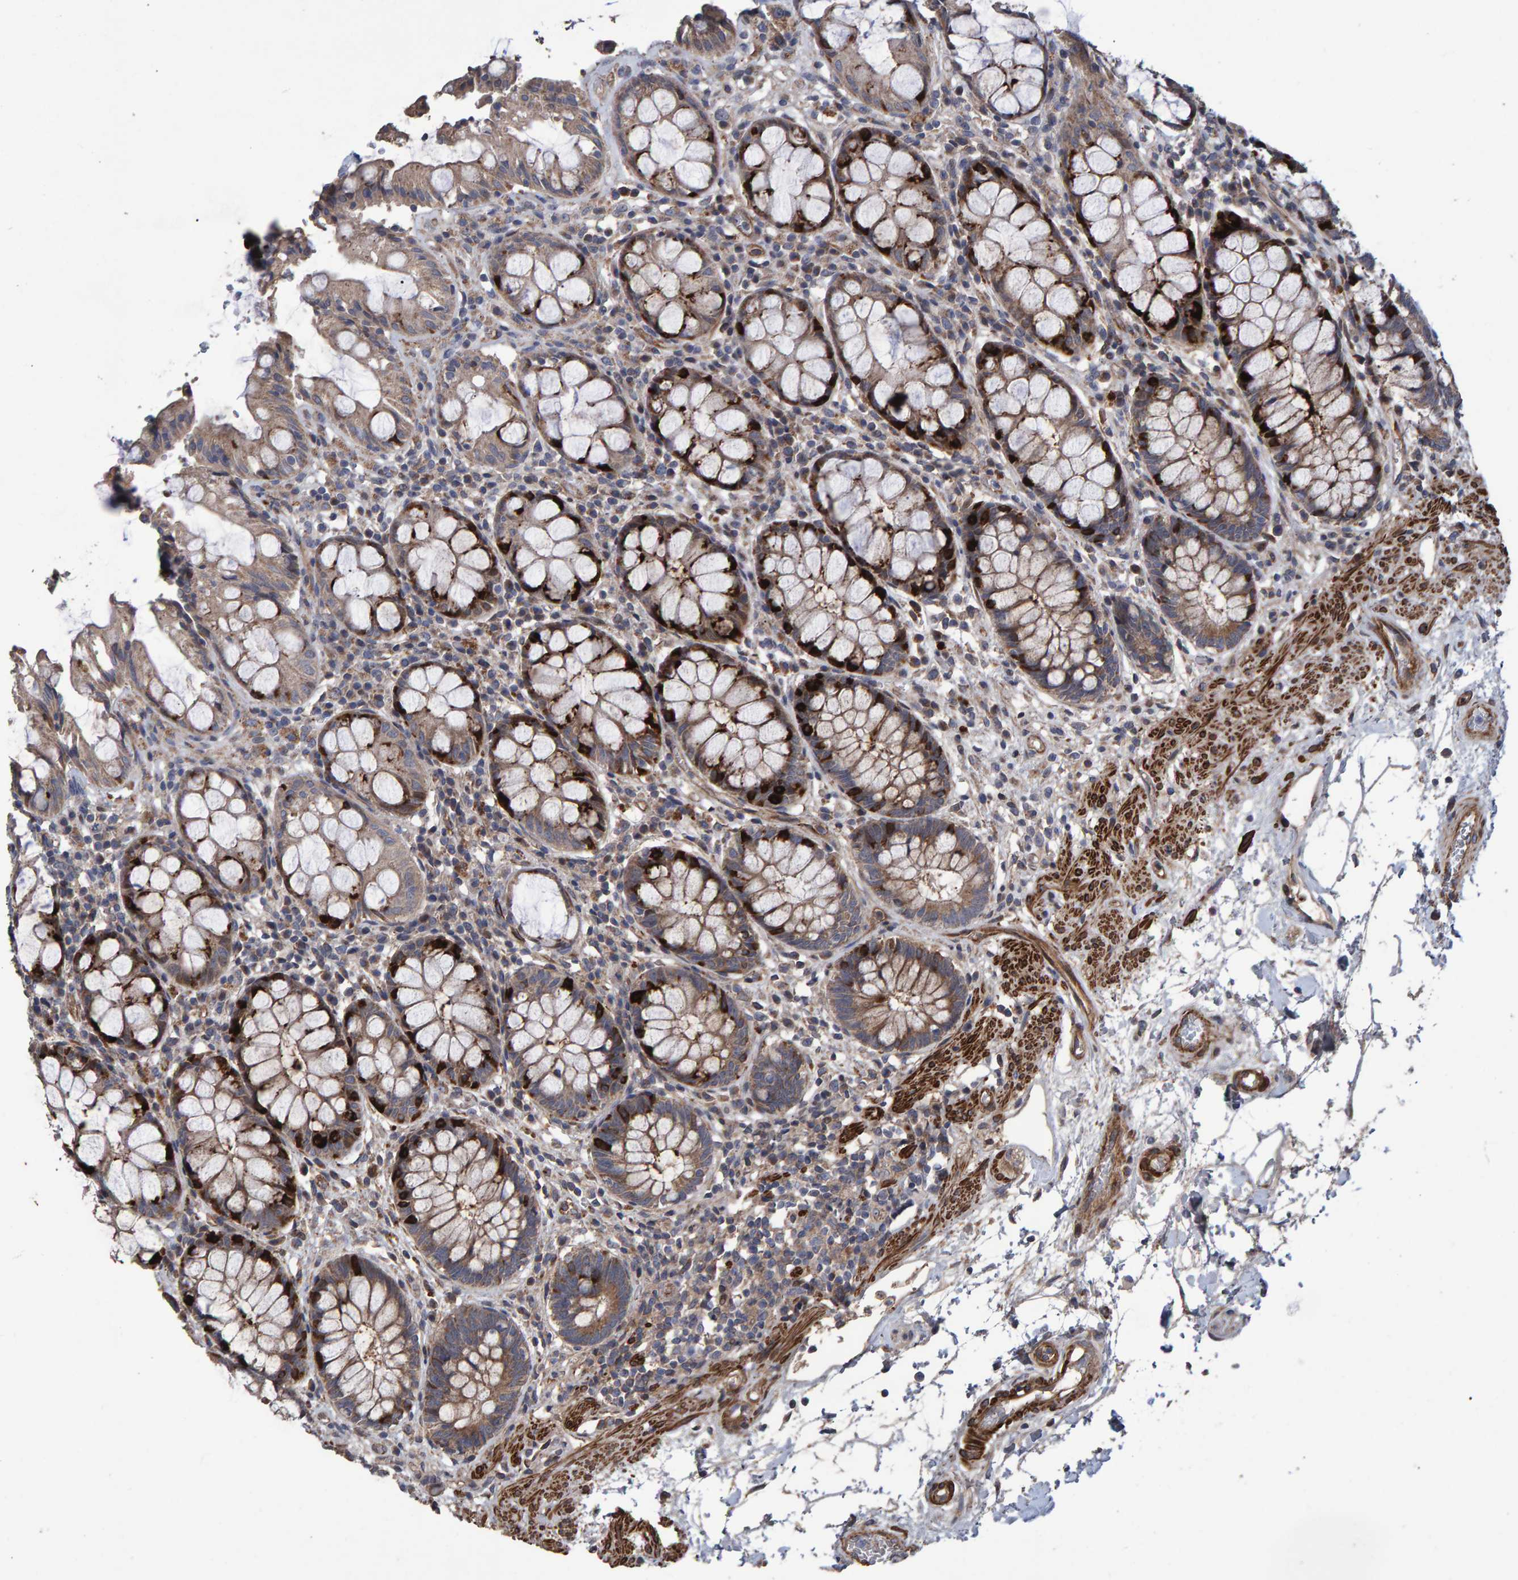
{"staining": {"intensity": "moderate", "quantity": ">75%", "location": "cytoplasmic/membranous"}, "tissue": "rectum", "cell_type": "Glandular cells", "image_type": "normal", "snomed": [{"axis": "morphology", "description": "Normal tissue, NOS"}, {"axis": "topography", "description": "Rectum"}], "caption": "The immunohistochemical stain highlights moderate cytoplasmic/membranous expression in glandular cells of unremarkable rectum. (brown staining indicates protein expression, while blue staining denotes nuclei).", "gene": "SLIT2", "patient": {"sex": "male", "age": 64}}